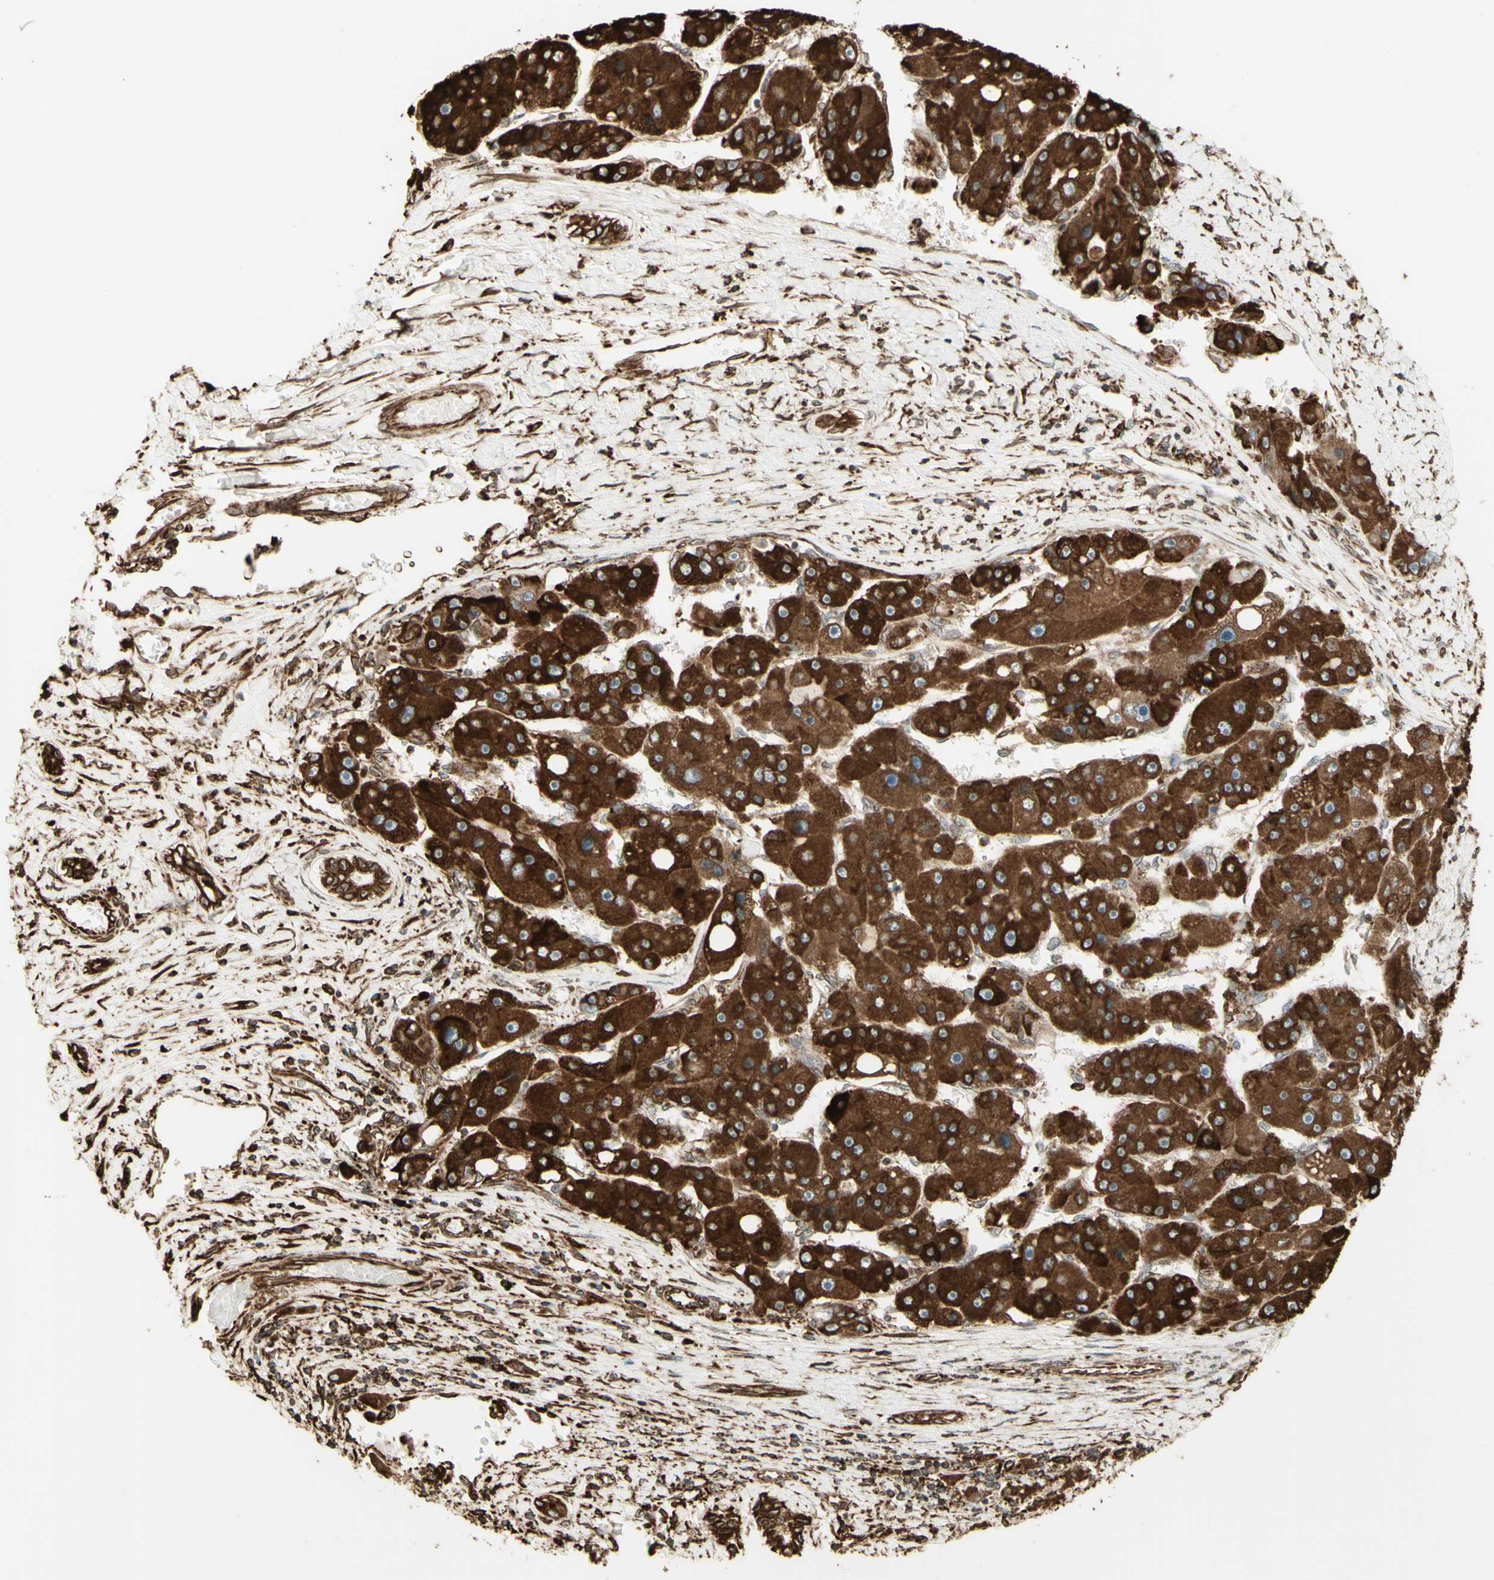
{"staining": {"intensity": "strong", "quantity": ">75%", "location": "cytoplasmic/membranous"}, "tissue": "liver cancer", "cell_type": "Tumor cells", "image_type": "cancer", "snomed": [{"axis": "morphology", "description": "Carcinoma, Hepatocellular, NOS"}, {"axis": "topography", "description": "Liver"}], "caption": "Human liver cancer stained with a protein marker shows strong staining in tumor cells.", "gene": "CANX", "patient": {"sex": "female", "age": 61}}